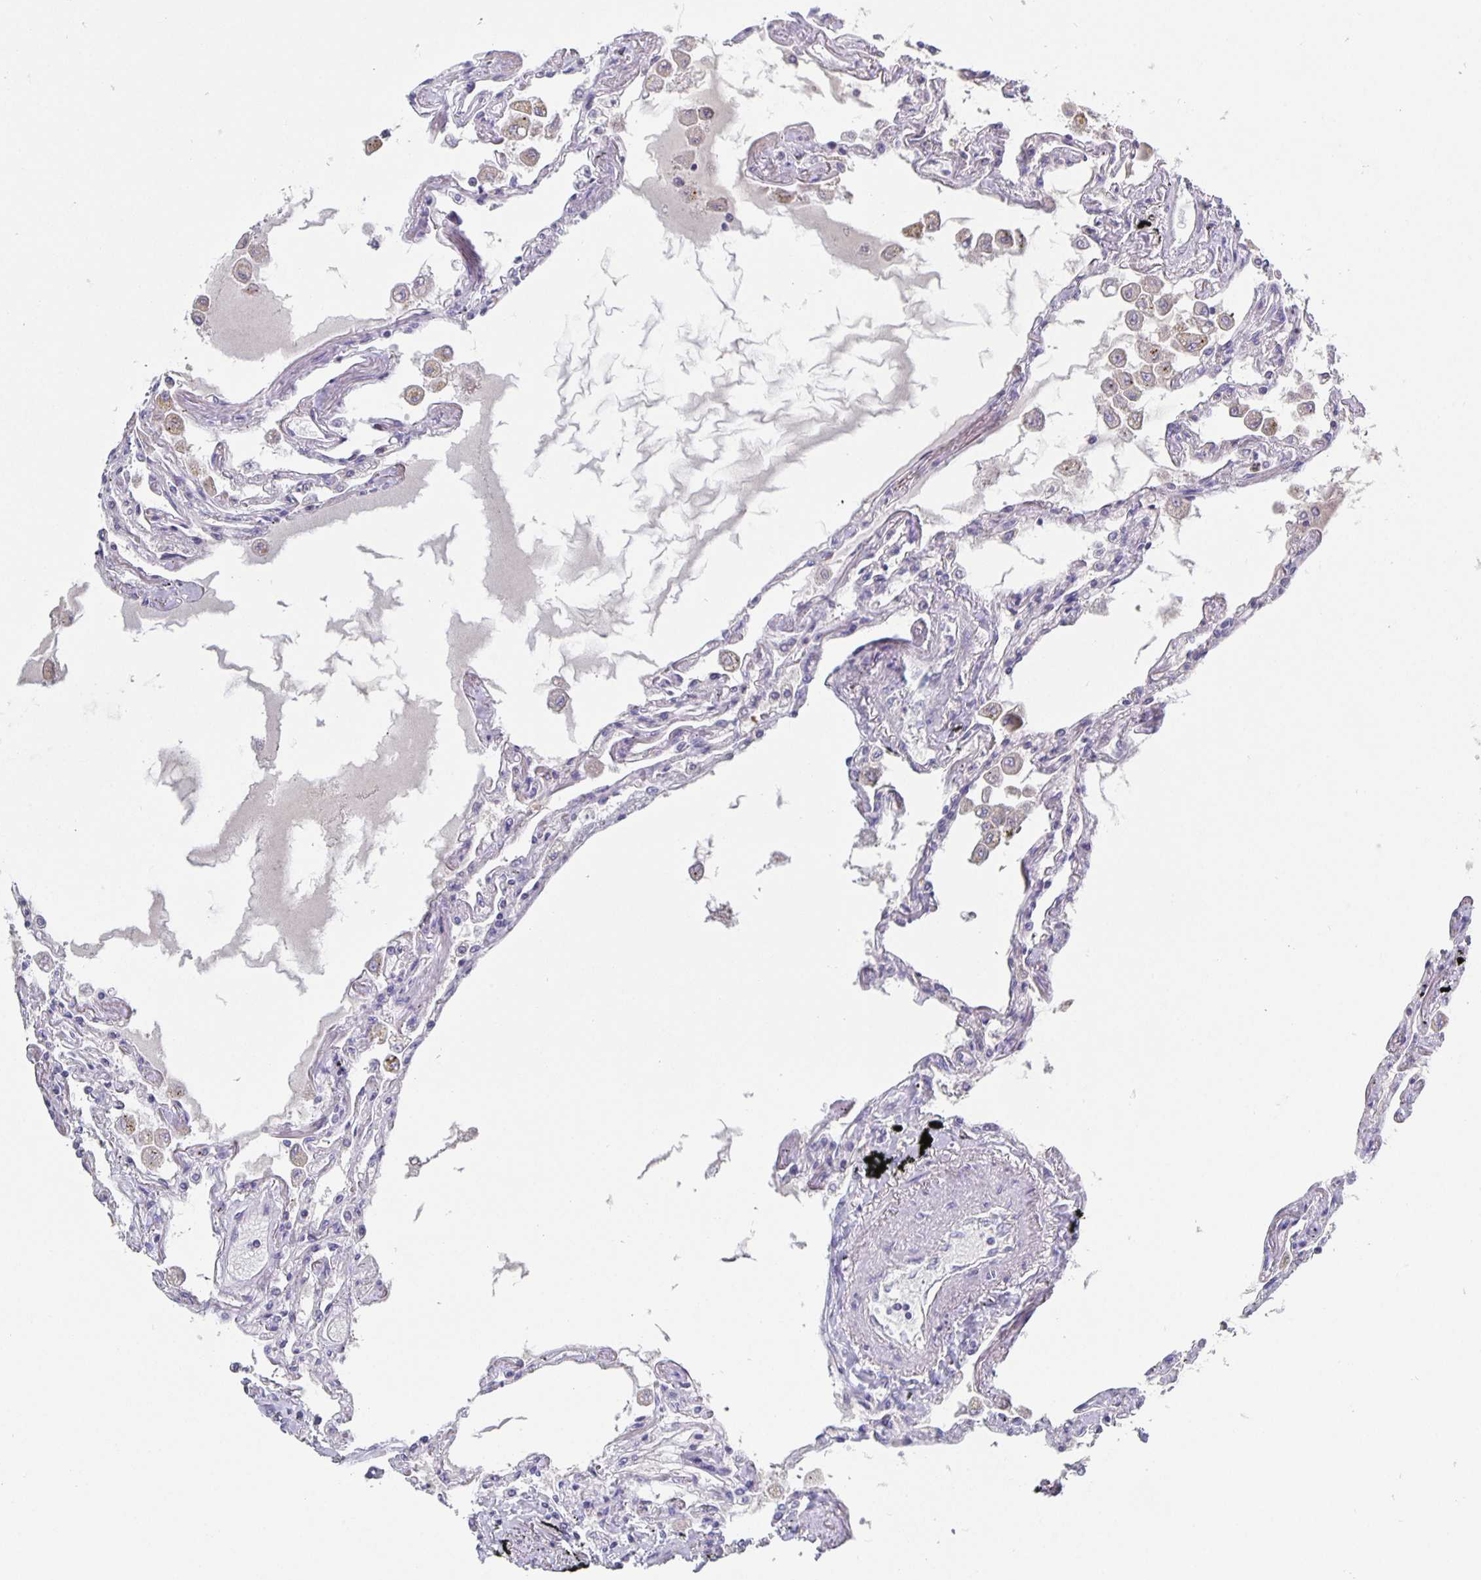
{"staining": {"intensity": "negative", "quantity": "none", "location": "none"}, "tissue": "lung", "cell_type": "Alveolar cells", "image_type": "normal", "snomed": [{"axis": "morphology", "description": "Normal tissue, NOS"}, {"axis": "morphology", "description": "Adenocarcinoma, NOS"}, {"axis": "topography", "description": "Cartilage tissue"}, {"axis": "topography", "description": "Lung"}], "caption": "The immunohistochemistry photomicrograph has no significant staining in alveolar cells of lung.", "gene": "GDF15", "patient": {"sex": "female", "age": 67}}